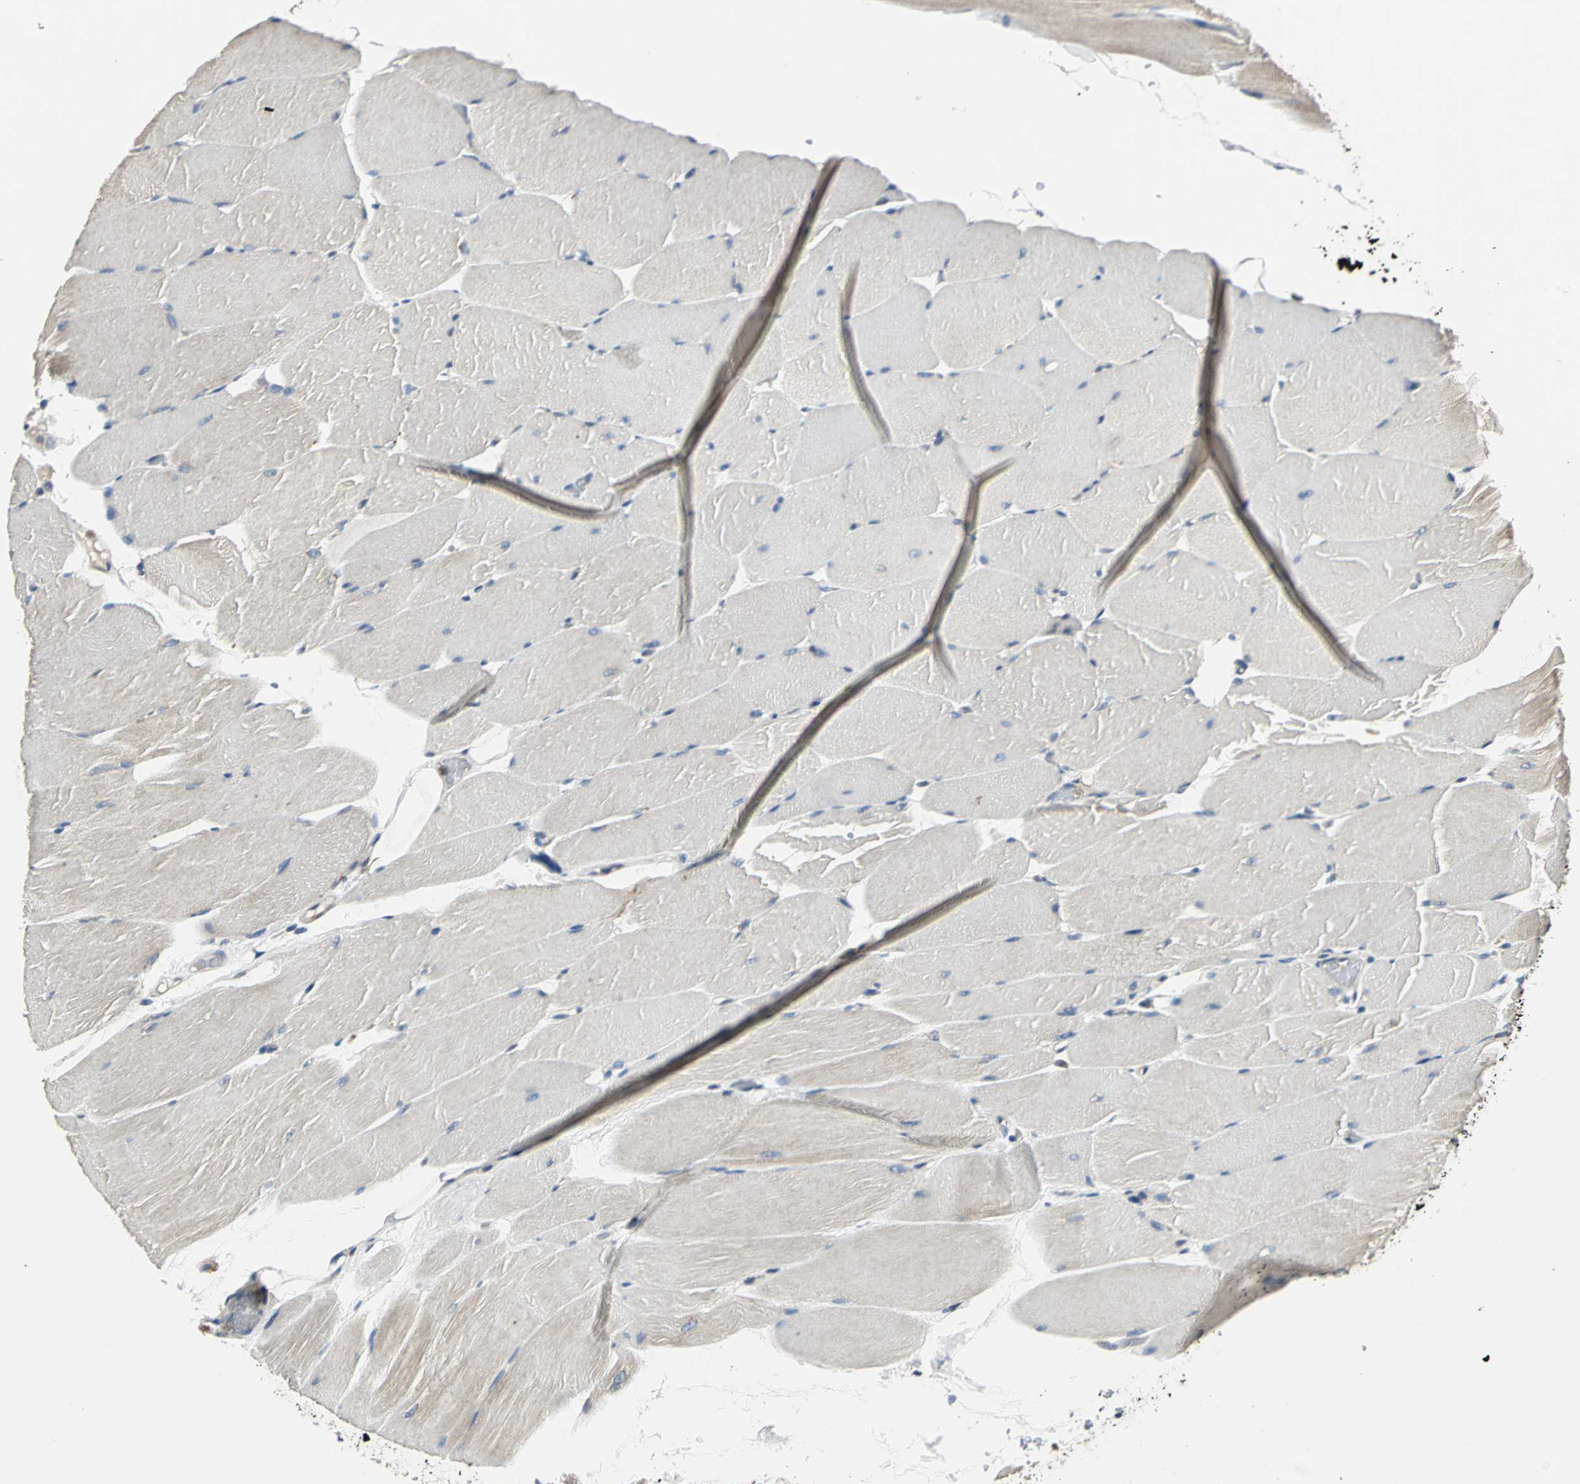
{"staining": {"intensity": "weak", "quantity": "25%-75%", "location": "cytoplasmic/membranous"}, "tissue": "skeletal muscle", "cell_type": "Myocytes", "image_type": "normal", "snomed": [{"axis": "morphology", "description": "Normal tissue, NOS"}, {"axis": "topography", "description": "Skeletal muscle"}, {"axis": "topography", "description": "Parathyroid gland"}], "caption": "High-magnification brightfield microscopy of unremarkable skeletal muscle stained with DAB (brown) and counterstained with hematoxylin (blue). myocytes exhibit weak cytoplasmic/membranous staining is appreciated in approximately25%-75% of cells. The protein is shown in brown color, while the nuclei are stained blue.", "gene": "IRF3", "patient": {"sex": "female", "age": 37}}